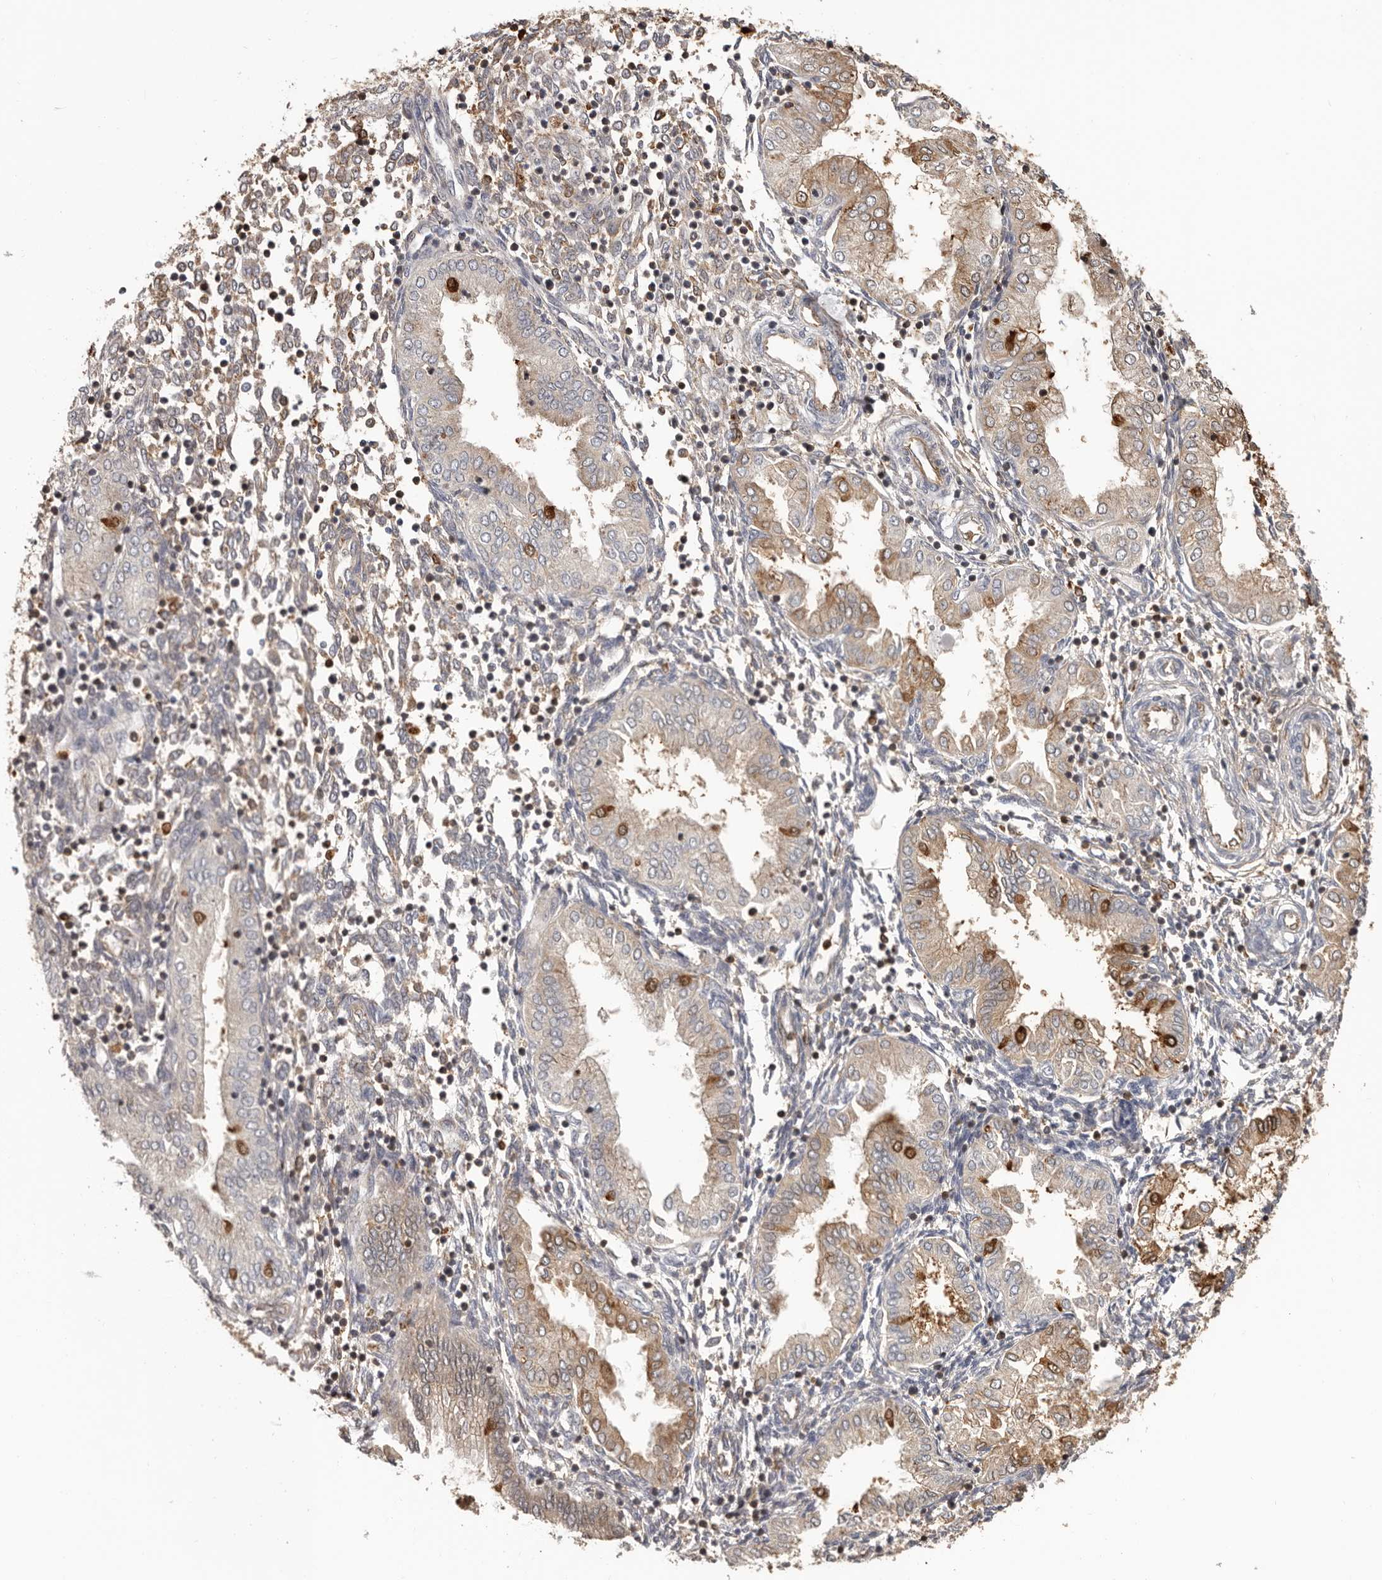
{"staining": {"intensity": "moderate", "quantity": "25%-75%", "location": "cytoplasmic/membranous,nuclear"}, "tissue": "endometrium", "cell_type": "Cells in endometrial stroma", "image_type": "normal", "snomed": [{"axis": "morphology", "description": "Normal tissue, NOS"}, {"axis": "topography", "description": "Endometrium"}], "caption": "Protein analysis of benign endometrium displays moderate cytoplasmic/membranous,nuclear positivity in about 25%-75% of cells in endometrial stroma. (brown staining indicates protein expression, while blue staining denotes nuclei).", "gene": "PRR12", "patient": {"sex": "female", "age": 53}}